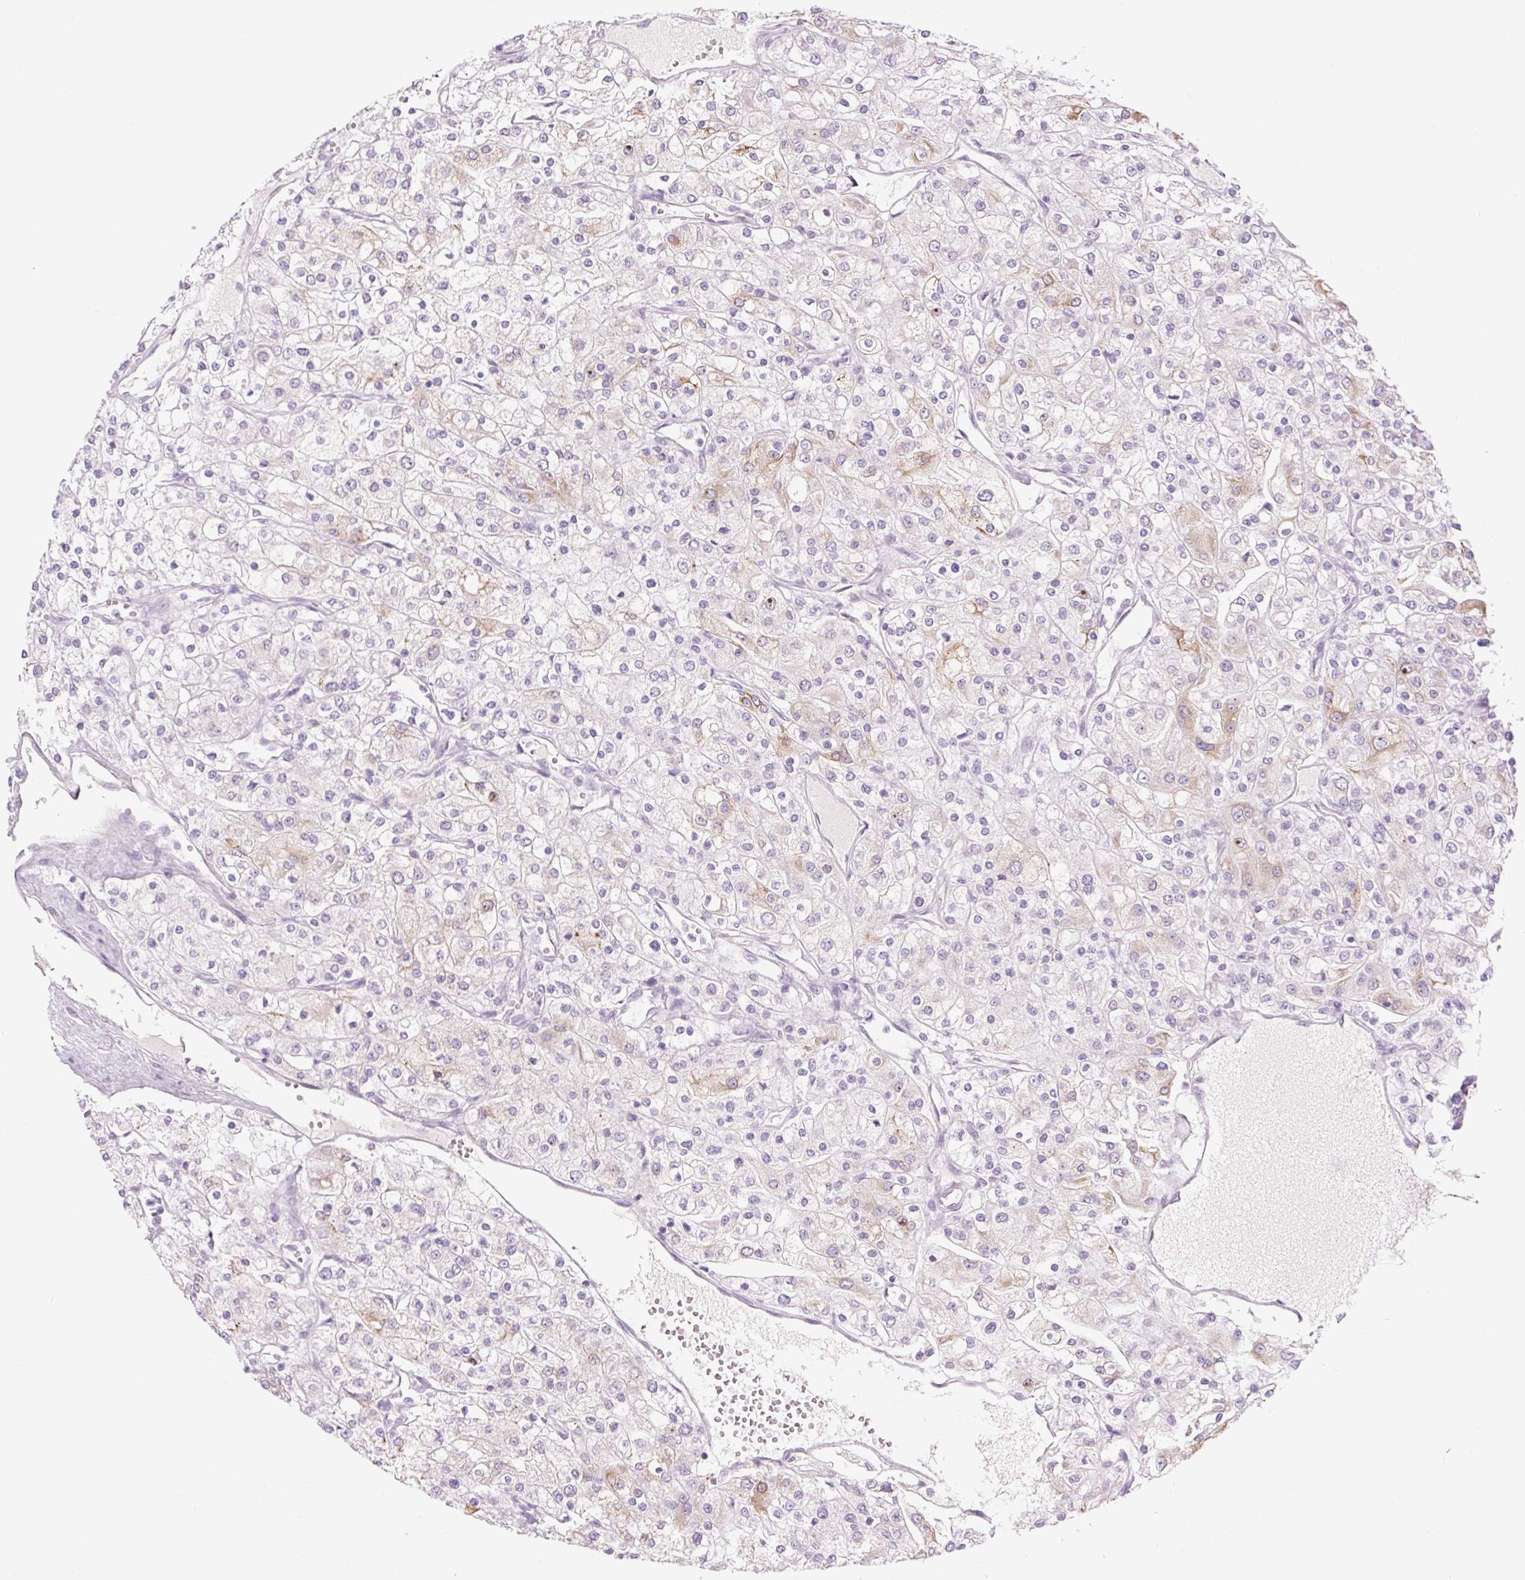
{"staining": {"intensity": "moderate", "quantity": "<25%", "location": "cytoplasmic/membranous"}, "tissue": "renal cancer", "cell_type": "Tumor cells", "image_type": "cancer", "snomed": [{"axis": "morphology", "description": "Adenocarcinoma, NOS"}, {"axis": "topography", "description": "Kidney"}], "caption": "A photomicrograph of renal adenocarcinoma stained for a protein reveals moderate cytoplasmic/membranous brown staining in tumor cells.", "gene": "COL9A2", "patient": {"sex": "male", "age": 80}}